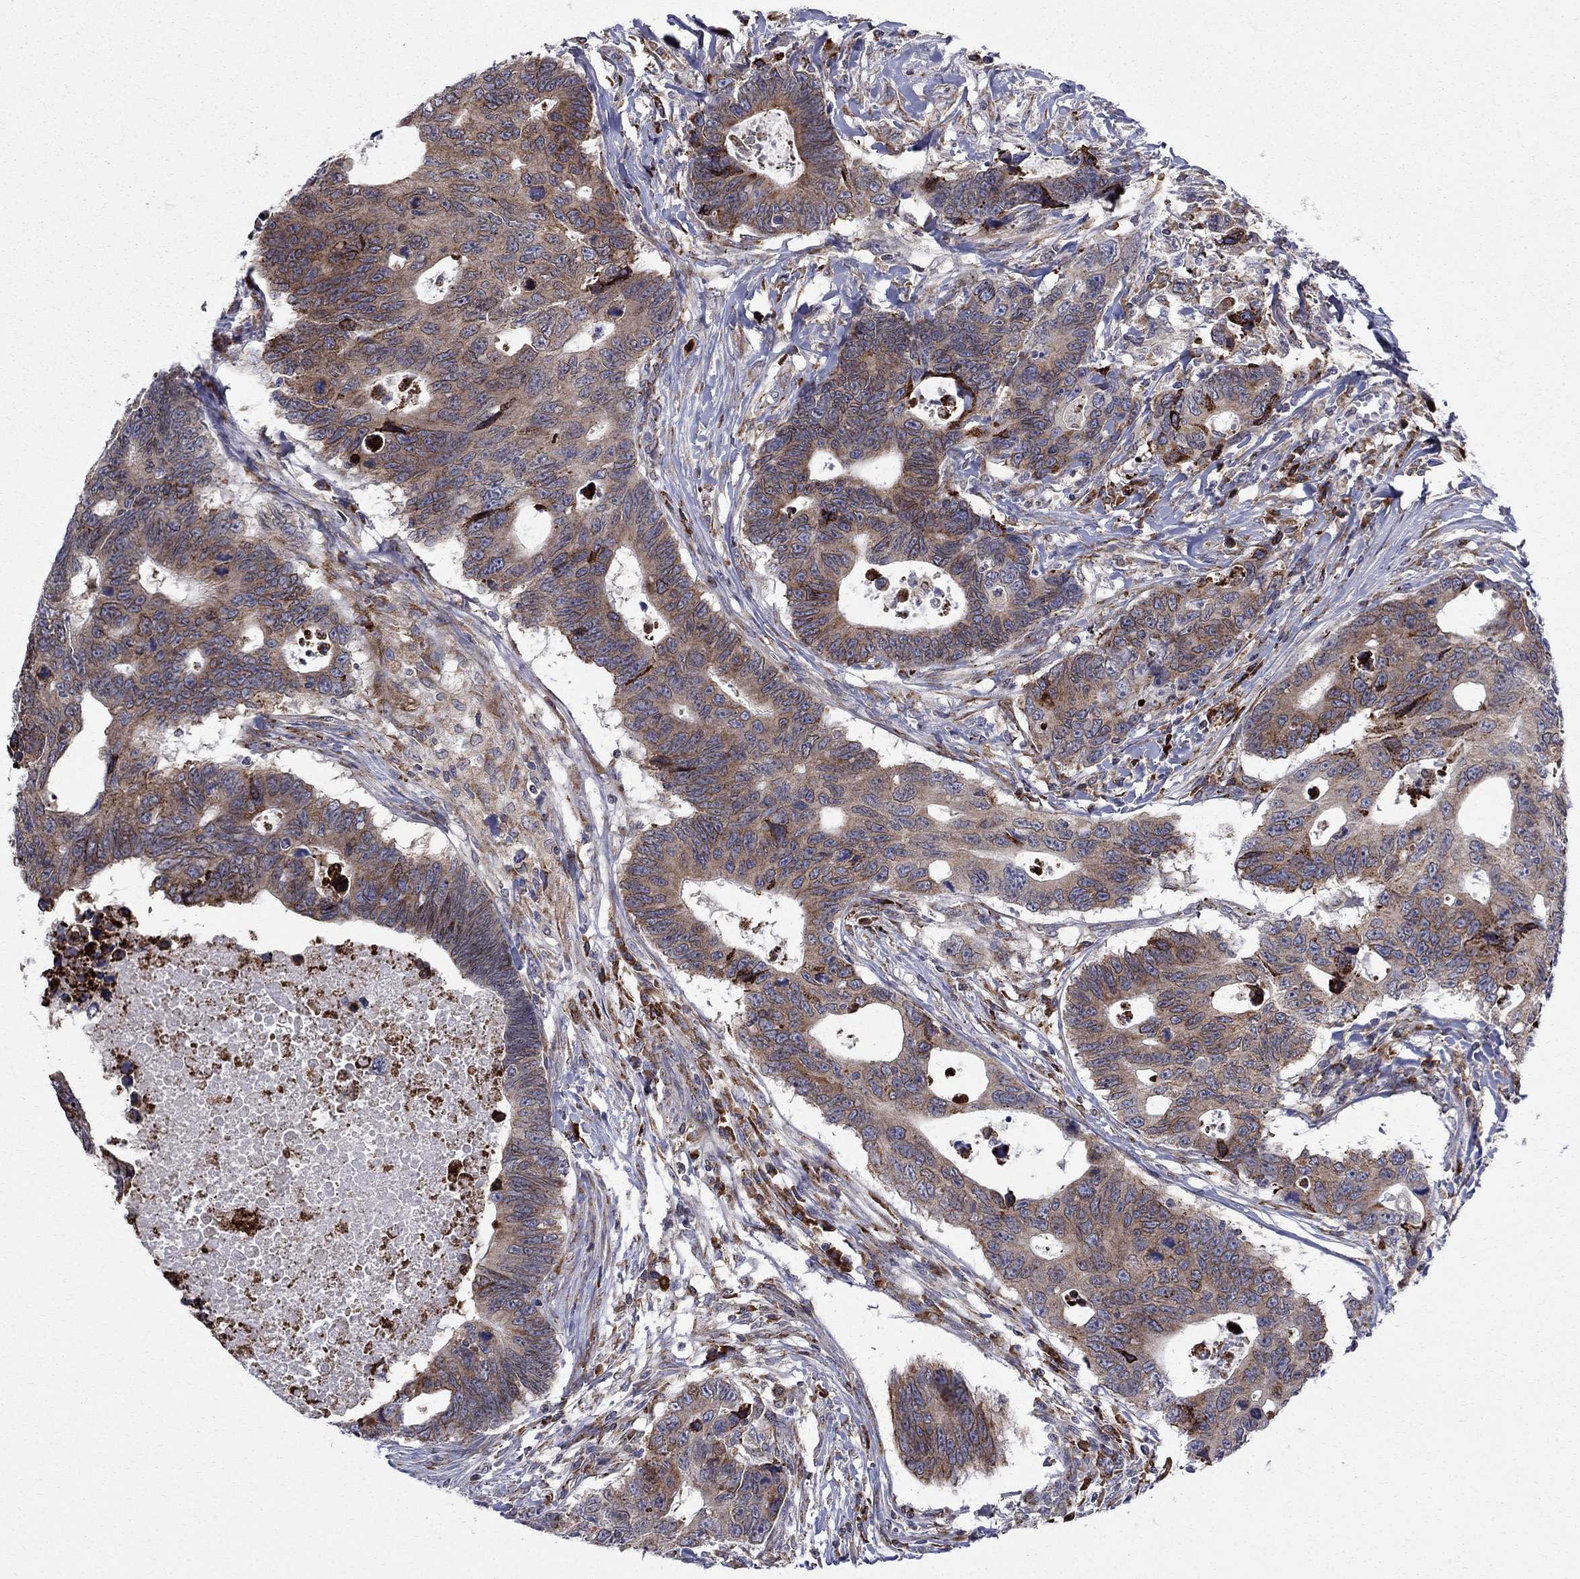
{"staining": {"intensity": "strong", "quantity": "<25%", "location": "cytoplasmic/membranous"}, "tissue": "colorectal cancer", "cell_type": "Tumor cells", "image_type": "cancer", "snomed": [{"axis": "morphology", "description": "Adenocarcinoma, NOS"}, {"axis": "topography", "description": "Colon"}], "caption": "Human adenocarcinoma (colorectal) stained with a brown dye demonstrates strong cytoplasmic/membranous positive staining in about <25% of tumor cells.", "gene": "CAB39L", "patient": {"sex": "female", "age": 77}}